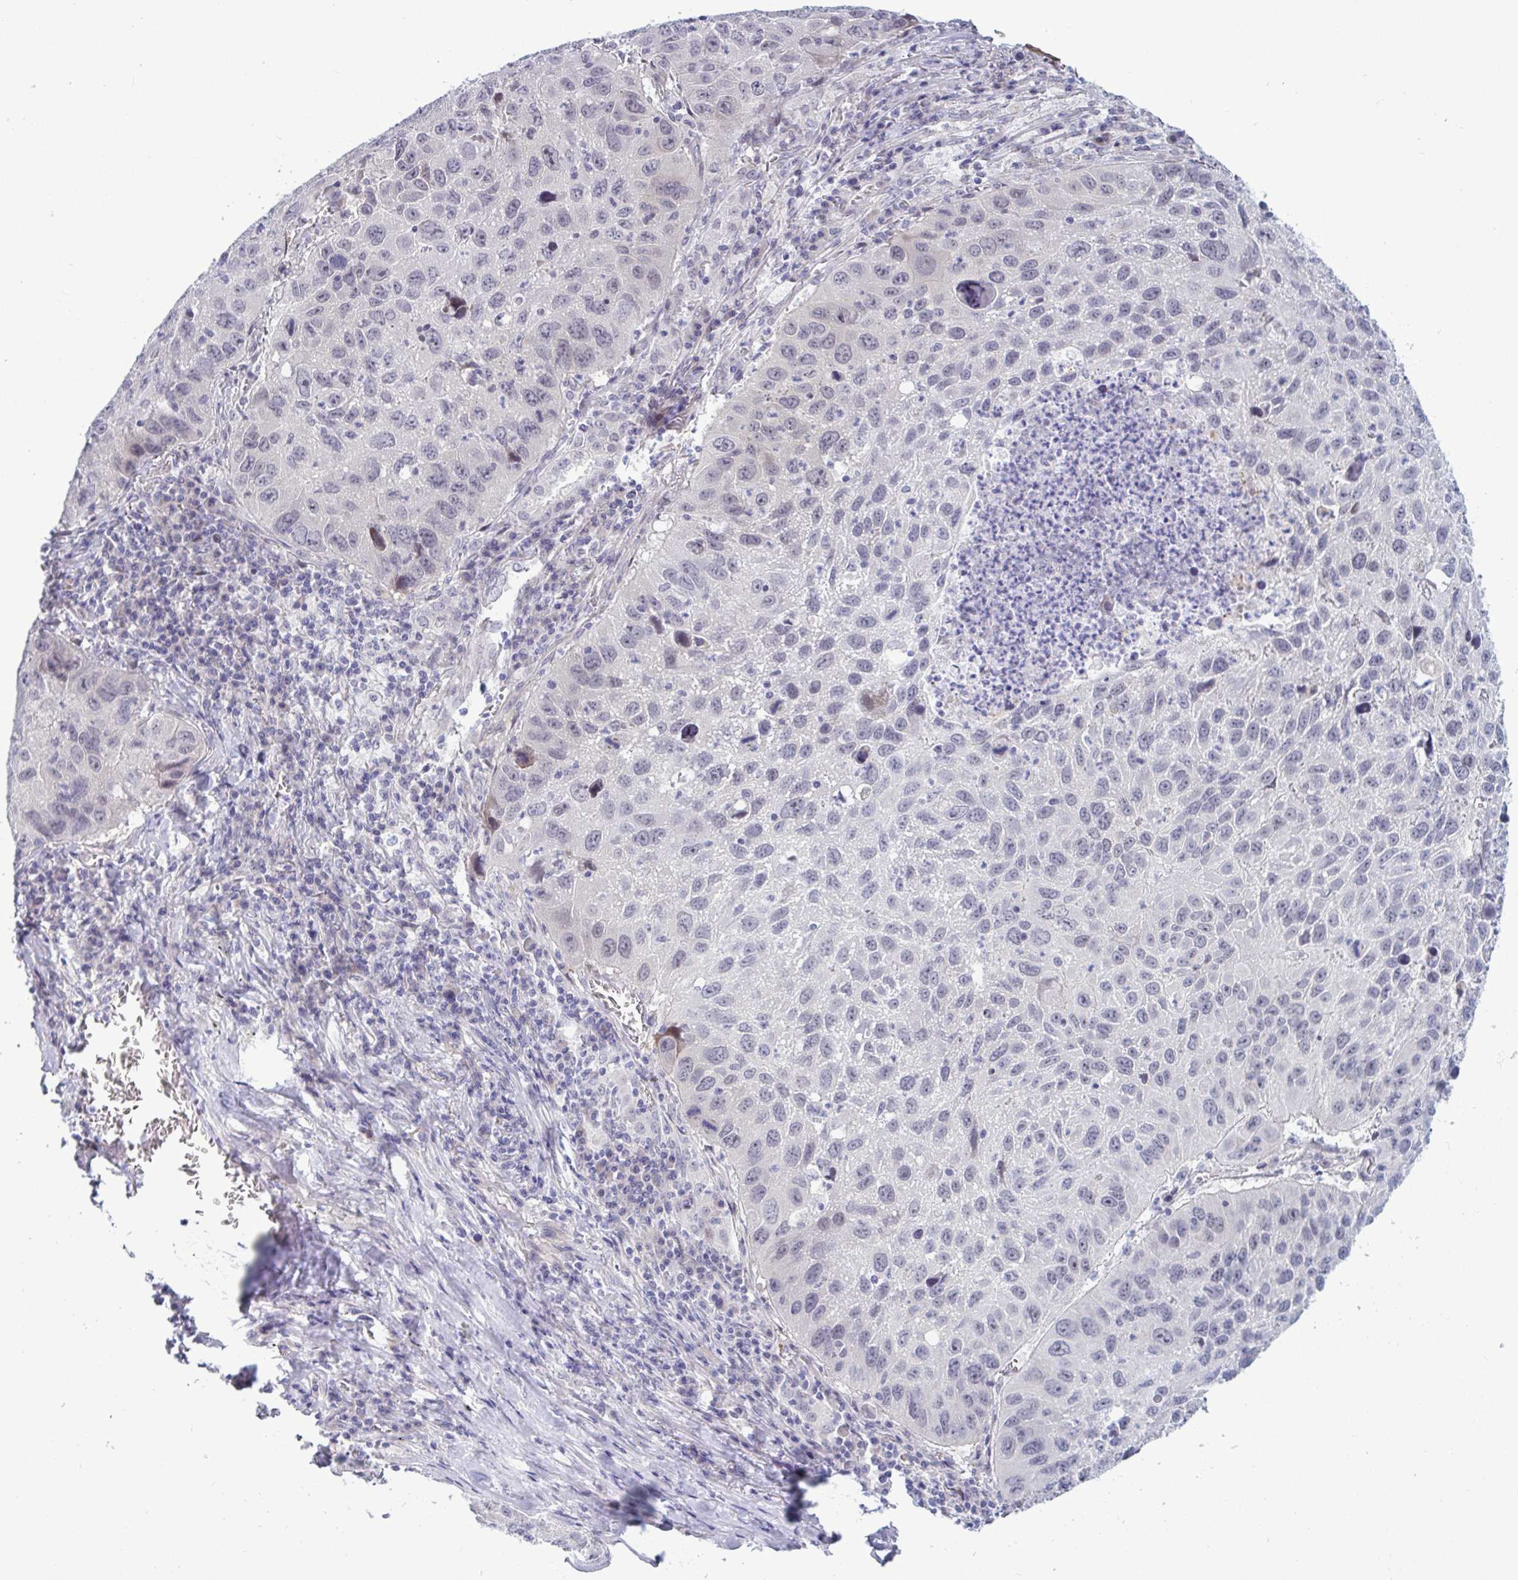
{"staining": {"intensity": "negative", "quantity": "none", "location": "none"}, "tissue": "lung cancer", "cell_type": "Tumor cells", "image_type": "cancer", "snomed": [{"axis": "morphology", "description": "Squamous cell carcinoma, NOS"}, {"axis": "topography", "description": "Lung"}], "caption": "Image shows no protein expression in tumor cells of squamous cell carcinoma (lung) tissue.", "gene": "TCEAL8", "patient": {"sex": "female", "age": 61}}